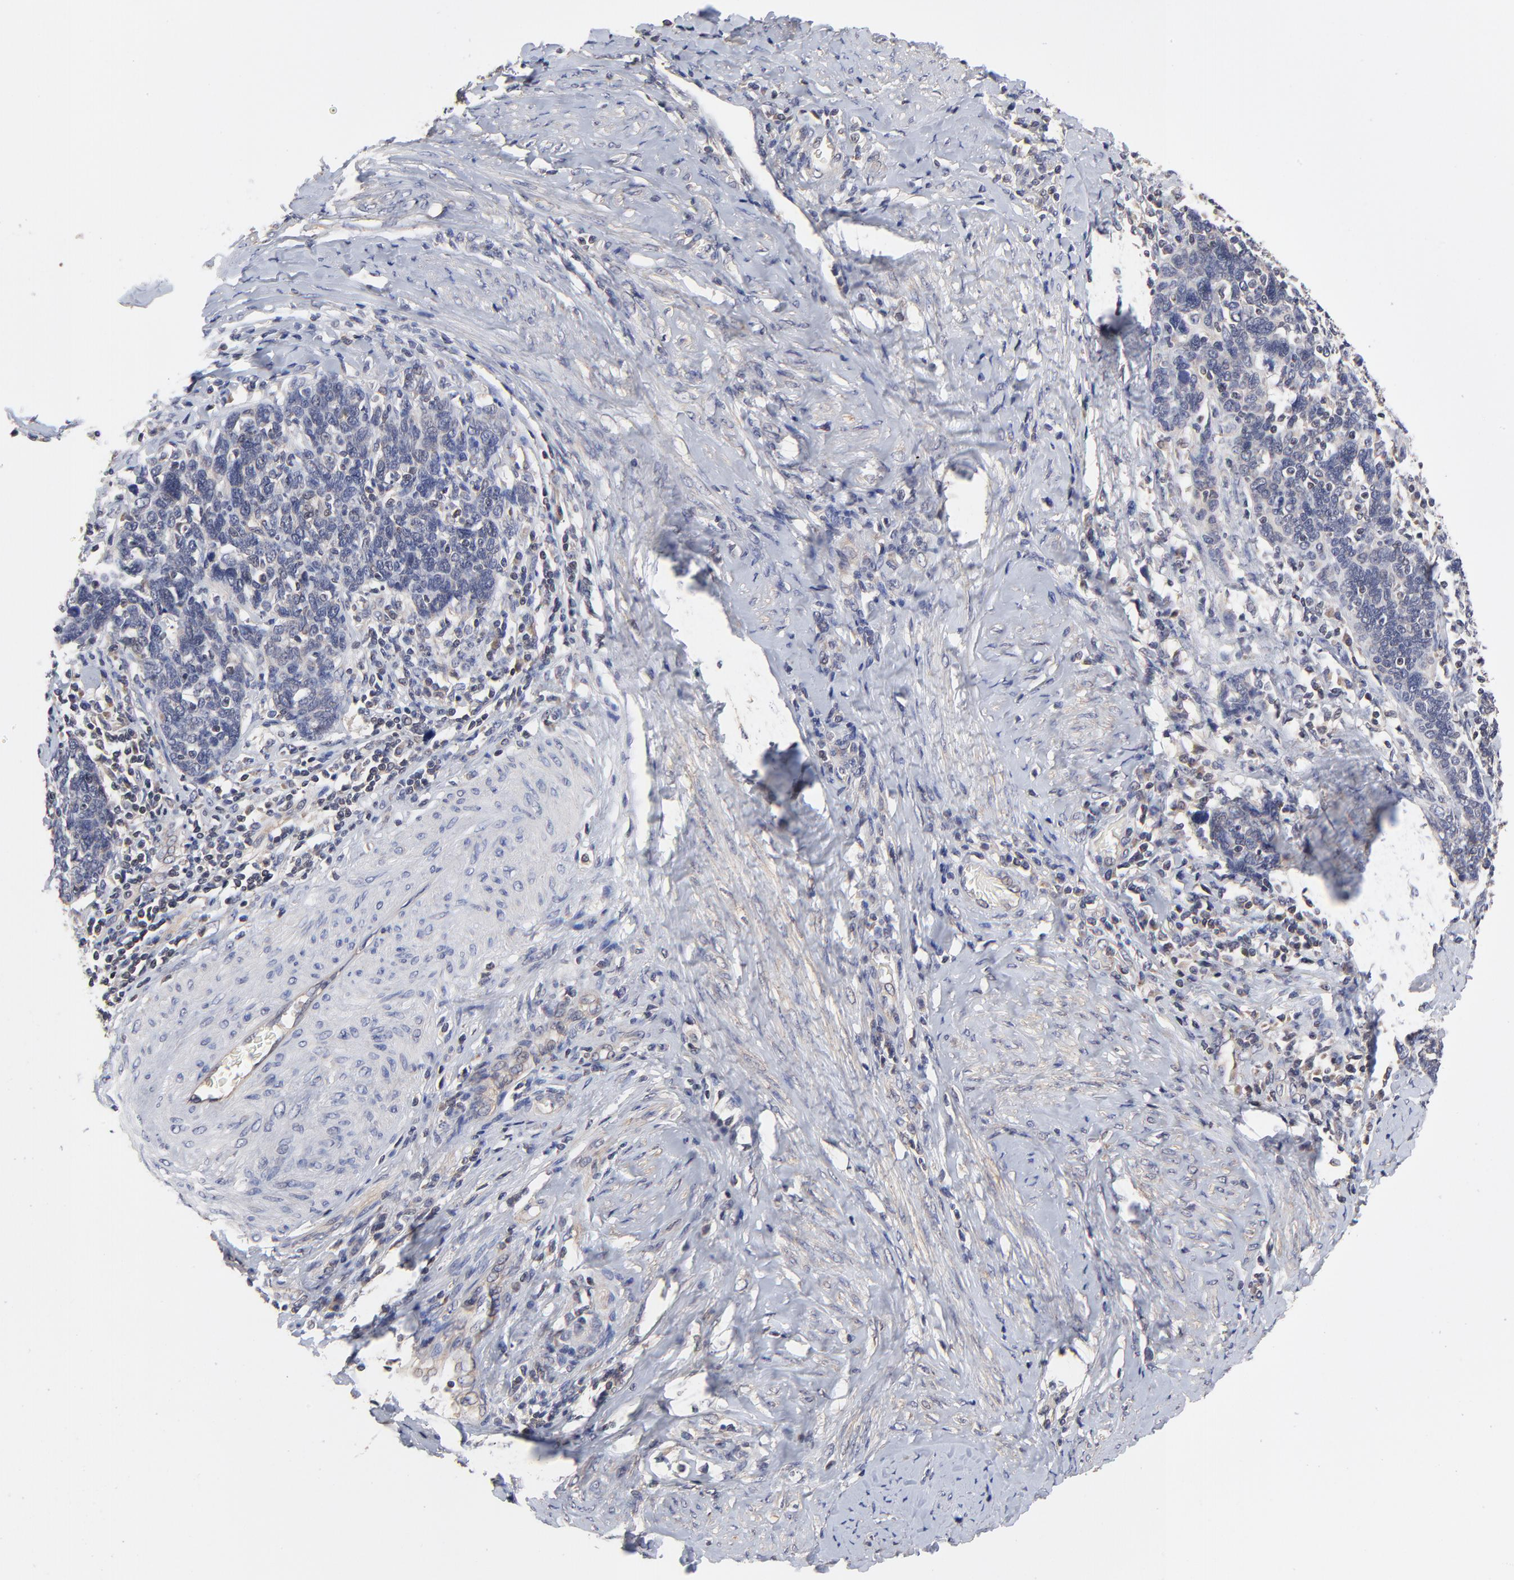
{"staining": {"intensity": "weak", "quantity": ">75%", "location": "cytoplasmic/membranous"}, "tissue": "cervical cancer", "cell_type": "Tumor cells", "image_type": "cancer", "snomed": [{"axis": "morphology", "description": "Squamous cell carcinoma, NOS"}, {"axis": "topography", "description": "Cervix"}], "caption": "Cervical cancer (squamous cell carcinoma) stained with DAB (3,3'-diaminobenzidine) immunohistochemistry demonstrates low levels of weak cytoplasmic/membranous positivity in approximately >75% of tumor cells.", "gene": "PCMT1", "patient": {"sex": "female", "age": 41}}